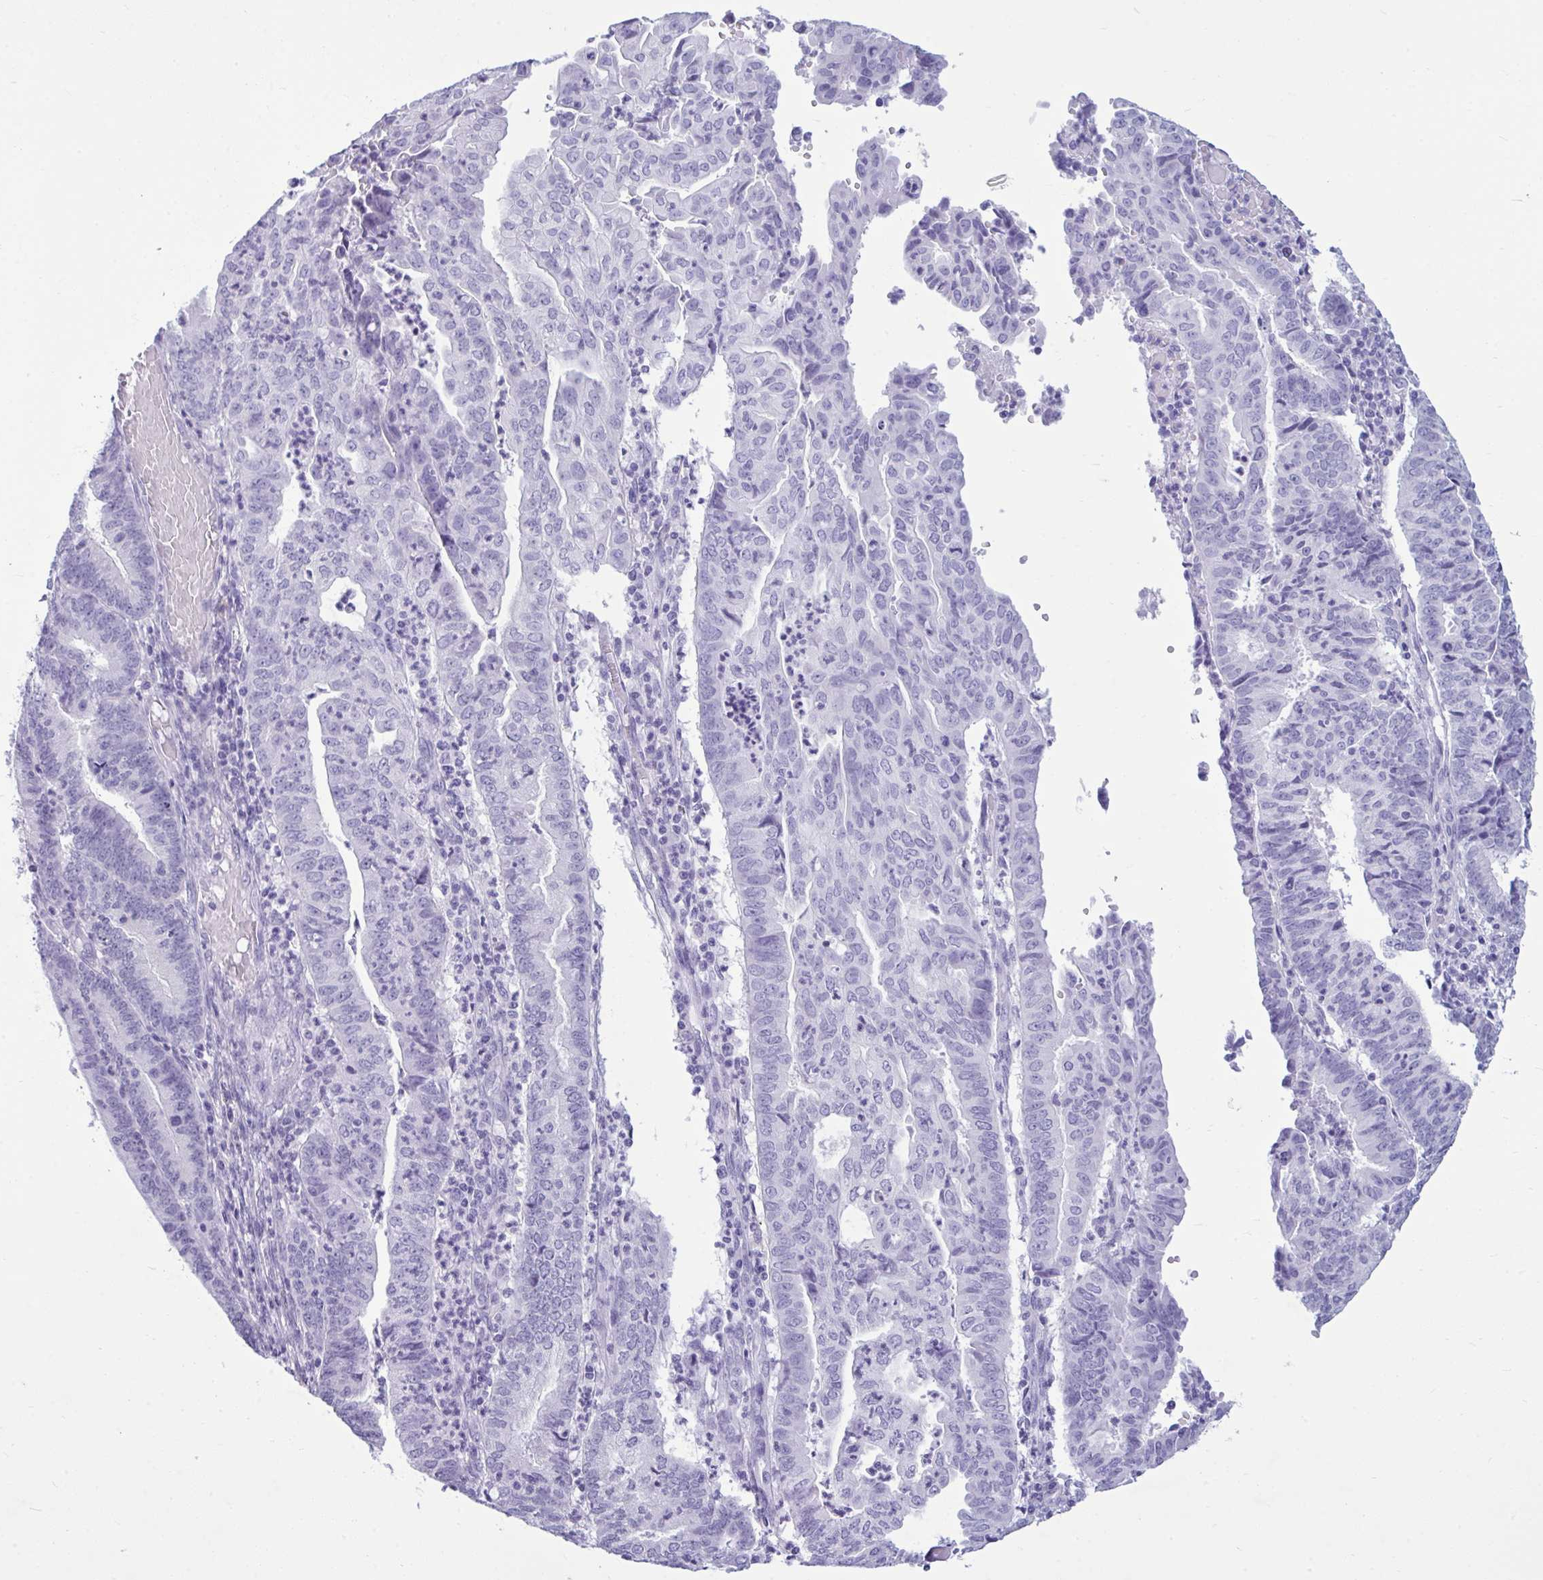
{"staining": {"intensity": "negative", "quantity": "none", "location": "none"}, "tissue": "endometrial cancer", "cell_type": "Tumor cells", "image_type": "cancer", "snomed": [{"axis": "morphology", "description": "Adenocarcinoma, NOS"}, {"axis": "topography", "description": "Endometrium"}], "caption": "IHC of endometrial cancer reveals no staining in tumor cells.", "gene": "ANKRD60", "patient": {"sex": "female", "age": 60}}